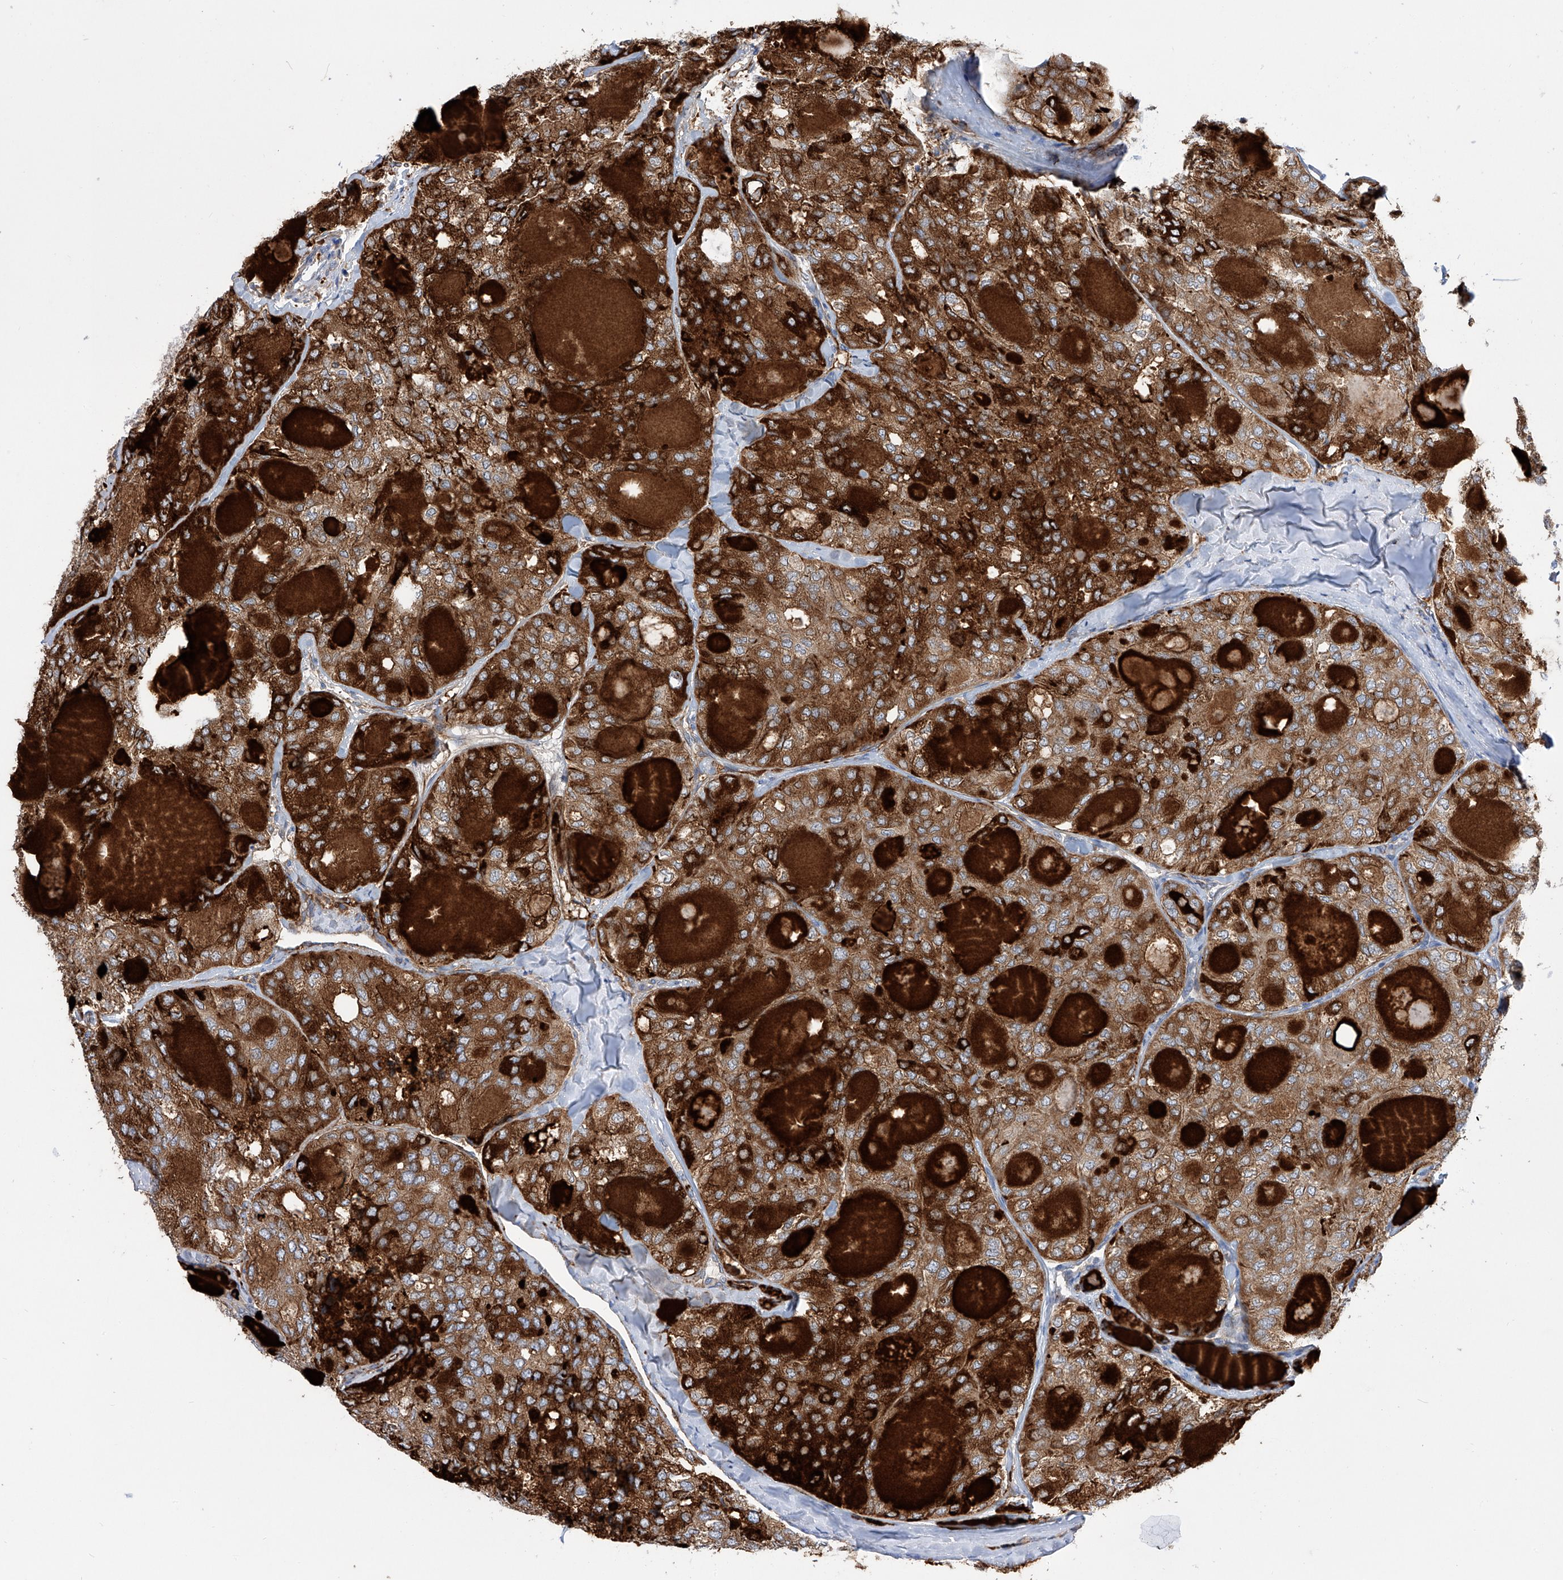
{"staining": {"intensity": "moderate", "quantity": ">75%", "location": "cytoplasmic/membranous"}, "tissue": "thyroid cancer", "cell_type": "Tumor cells", "image_type": "cancer", "snomed": [{"axis": "morphology", "description": "Follicular adenoma carcinoma, NOS"}, {"axis": "topography", "description": "Thyroid gland"}], "caption": "Immunohistochemical staining of human follicular adenoma carcinoma (thyroid) demonstrates moderate cytoplasmic/membranous protein staining in approximately >75% of tumor cells. The staining is performed using DAB (3,3'-diaminobenzidine) brown chromogen to label protein expression. The nuclei are counter-stained blue using hematoxylin.", "gene": "NFATC4", "patient": {"sex": "male", "age": 75}}